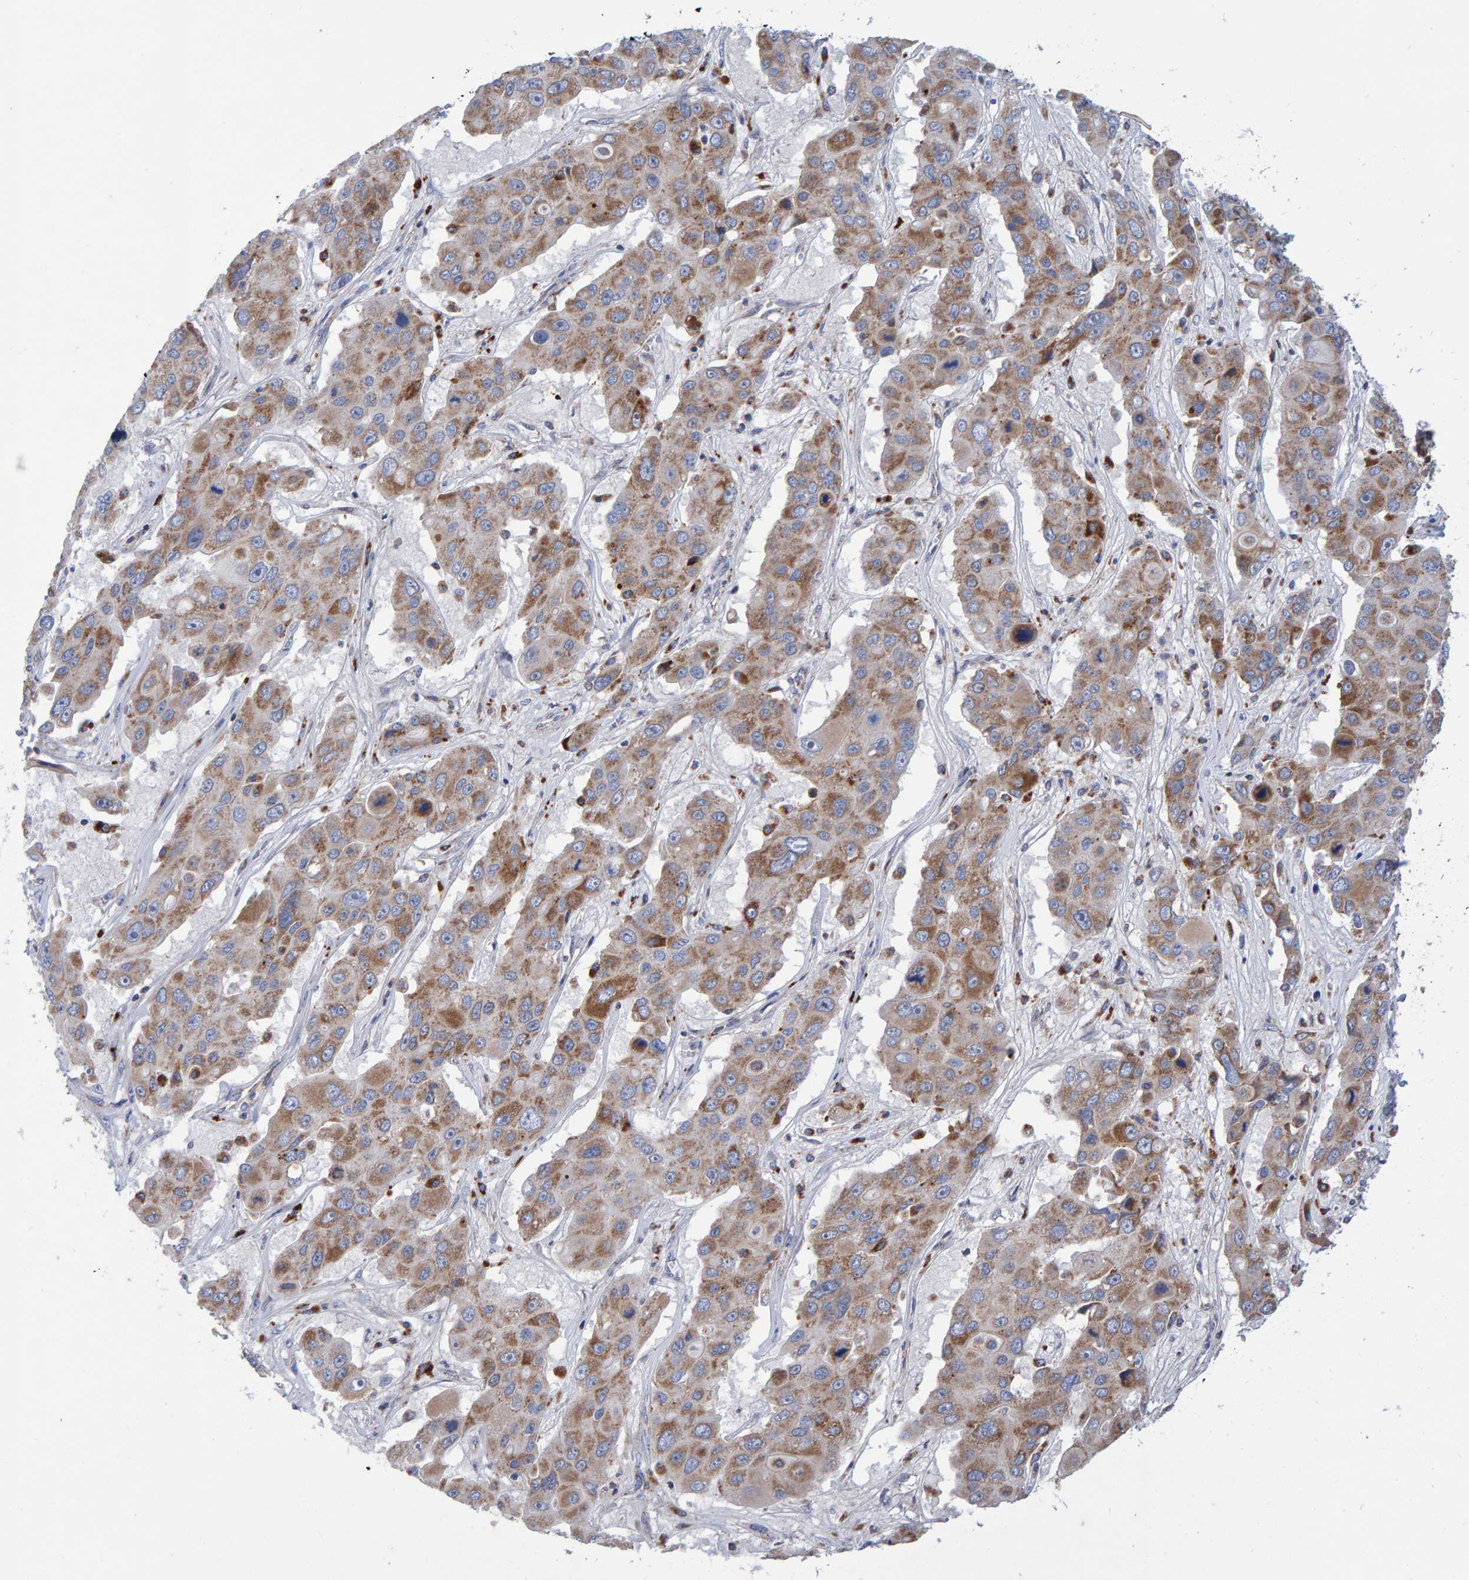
{"staining": {"intensity": "moderate", "quantity": ">75%", "location": "cytoplasmic/membranous"}, "tissue": "liver cancer", "cell_type": "Tumor cells", "image_type": "cancer", "snomed": [{"axis": "morphology", "description": "Cholangiocarcinoma"}, {"axis": "topography", "description": "Liver"}], "caption": "The micrograph reveals staining of cholangiocarcinoma (liver), revealing moderate cytoplasmic/membranous protein expression (brown color) within tumor cells. Ihc stains the protein of interest in brown and the nuclei are stained blue.", "gene": "EFR3A", "patient": {"sex": "male", "age": 67}}